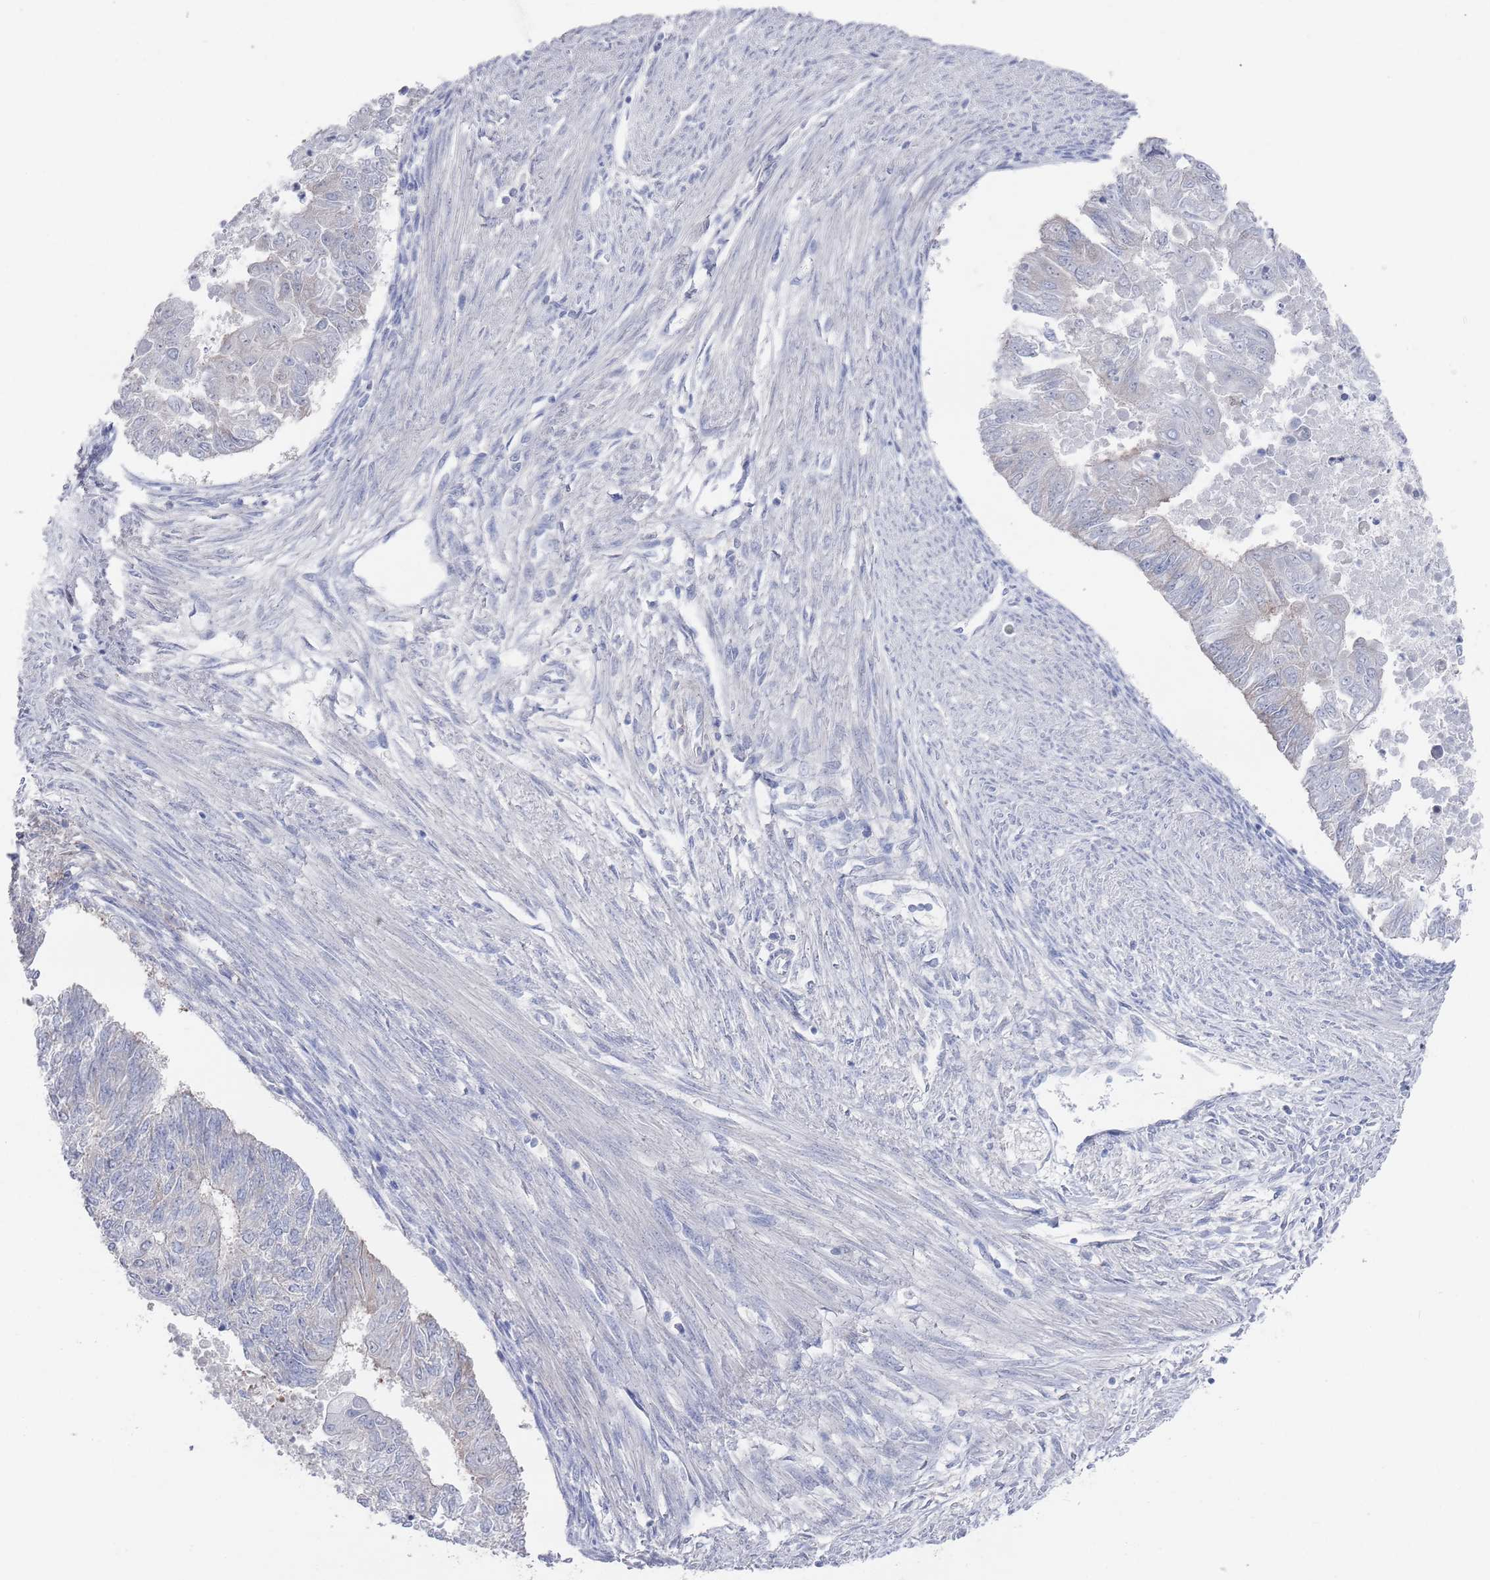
{"staining": {"intensity": "negative", "quantity": "none", "location": "none"}, "tissue": "endometrial cancer", "cell_type": "Tumor cells", "image_type": "cancer", "snomed": [{"axis": "morphology", "description": "Adenocarcinoma, NOS"}, {"axis": "topography", "description": "Endometrium"}], "caption": "Immunohistochemistry (IHC) histopathology image of endometrial cancer stained for a protein (brown), which displays no positivity in tumor cells.", "gene": "TMCO3", "patient": {"sex": "female", "age": 32}}